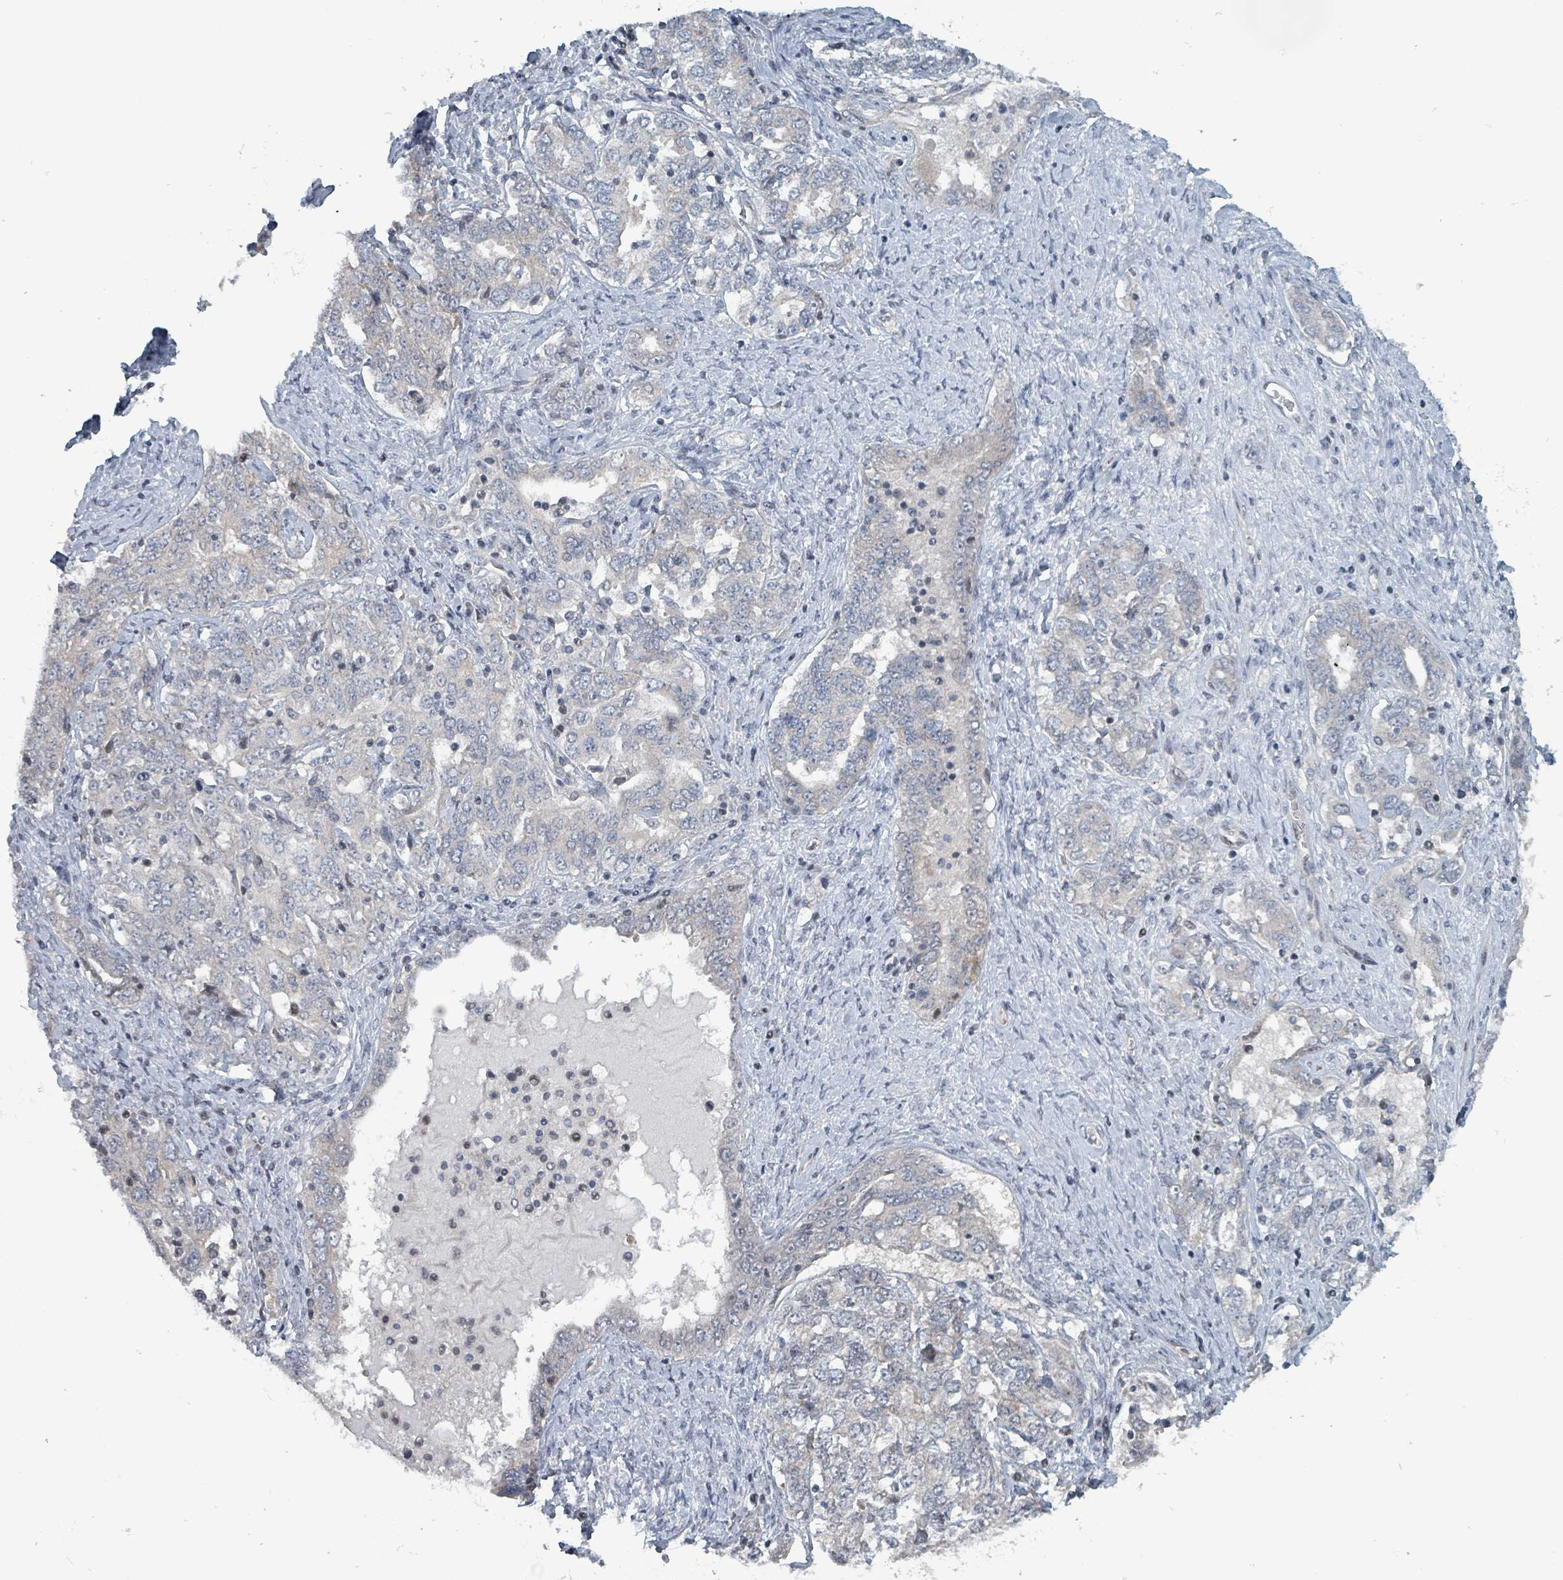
{"staining": {"intensity": "negative", "quantity": "none", "location": "none"}, "tissue": "ovarian cancer", "cell_type": "Tumor cells", "image_type": "cancer", "snomed": [{"axis": "morphology", "description": "Carcinoma, endometroid"}, {"axis": "topography", "description": "Ovary"}], "caption": "Histopathology image shows no significant protein staining in tumor cells of ovarian cancer (endometroid carcinoma).", "gene": "BIVM", "patient": {"sex": "female", "age": 62}}